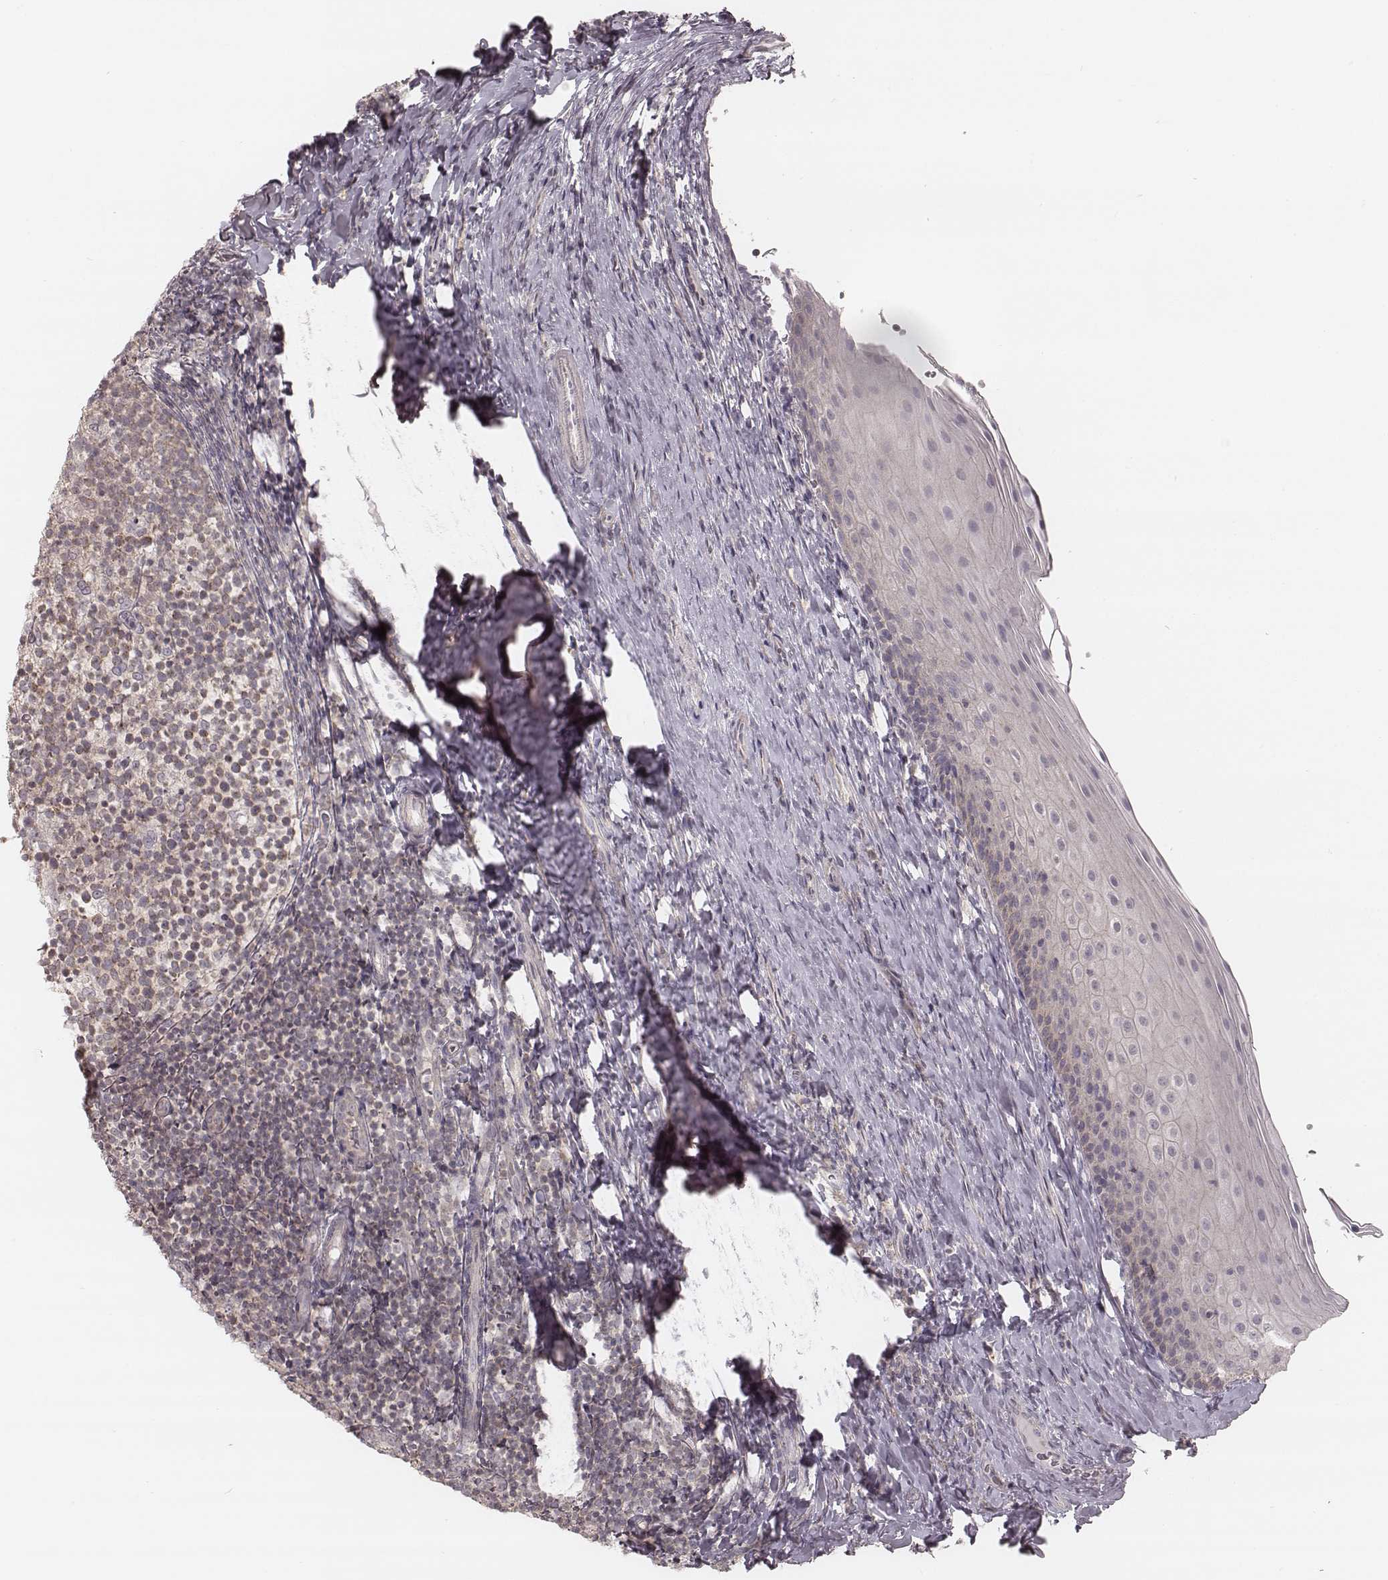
{"staining": {"intensity": "weak", "quantity": ">75%", "location": "cytoplasmic/membranous"}, "tissue": "tonsil", "cell_type": "Germinal center cells", "image_type": "normal", "snomed": [{"axis": "morphology", "description": "Normal tissue, NOS"}, {"axis": "topography", "description": "Tonsil"}], "caption": "Weak cytoplasmic/membranous protein staining is present in about >75% of germinal center cells in tonsil.", "gene": "TDRD5", "patient": {"sex": "female", "age": 10}}